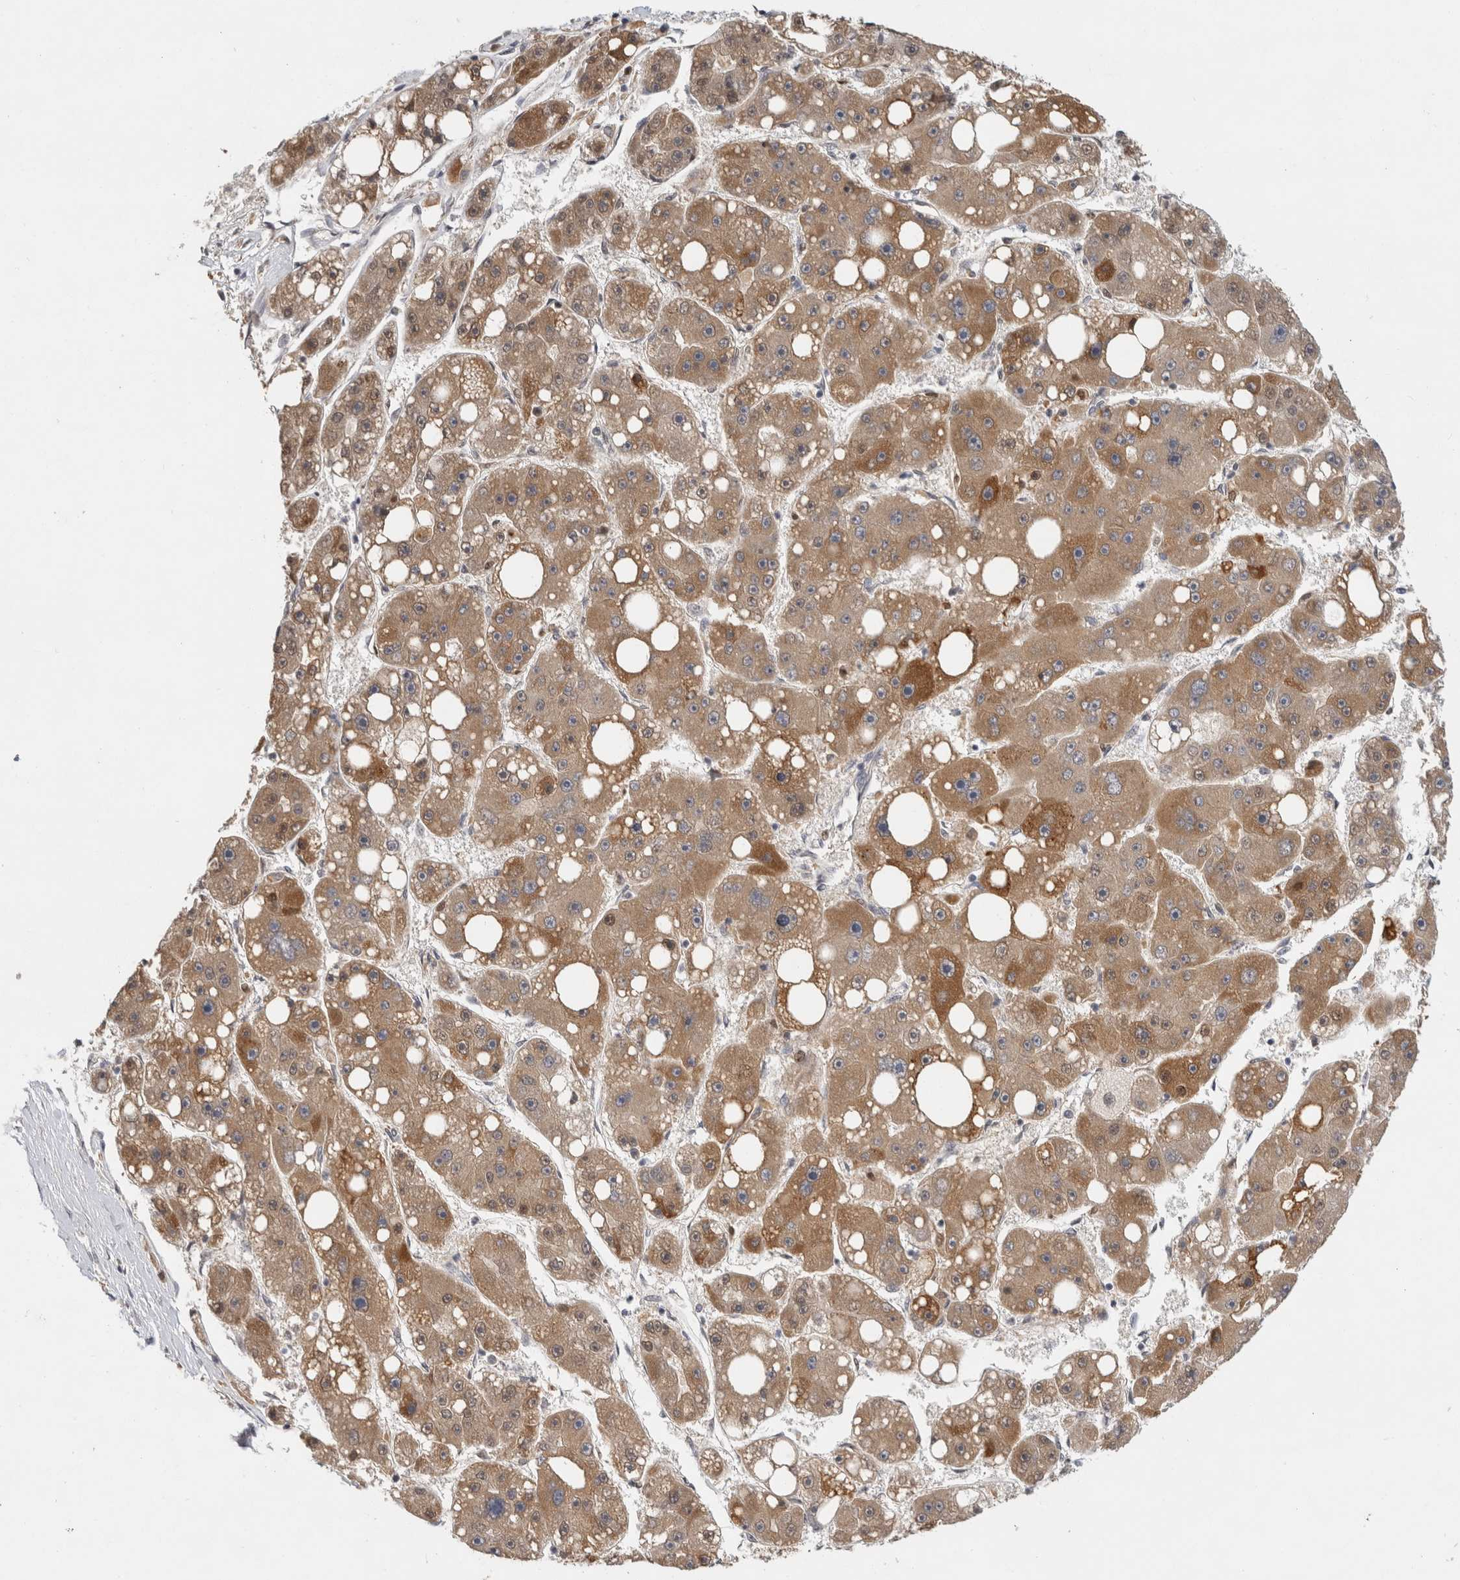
{"staining": {"intensity": "moderate", "quantity": ">75%", "location": "cytoplasmic/membranous"}, "tissue": "liver cancer", "cell_type": "Tumor cells", "image_type": "cancer", "snomed": [{"axis": "morphology", "description": "Carcinoma, Hepatocellular, NOS"}, {"axis": "topography", "description": "Liver"}], "caption": "Protein analysis of liver cancer tissue demonstrates moderate cytoplasmic/membranous staining in about >75% of tumor cells. The protein is stained brown, and the nuclei are stained in blue (DAB (3,3'-diaminobenzidine) IHC with brightfield microscopy, high magnification).", "gene": "APOL2", "patient": {"sex": "female", "age": 61}}